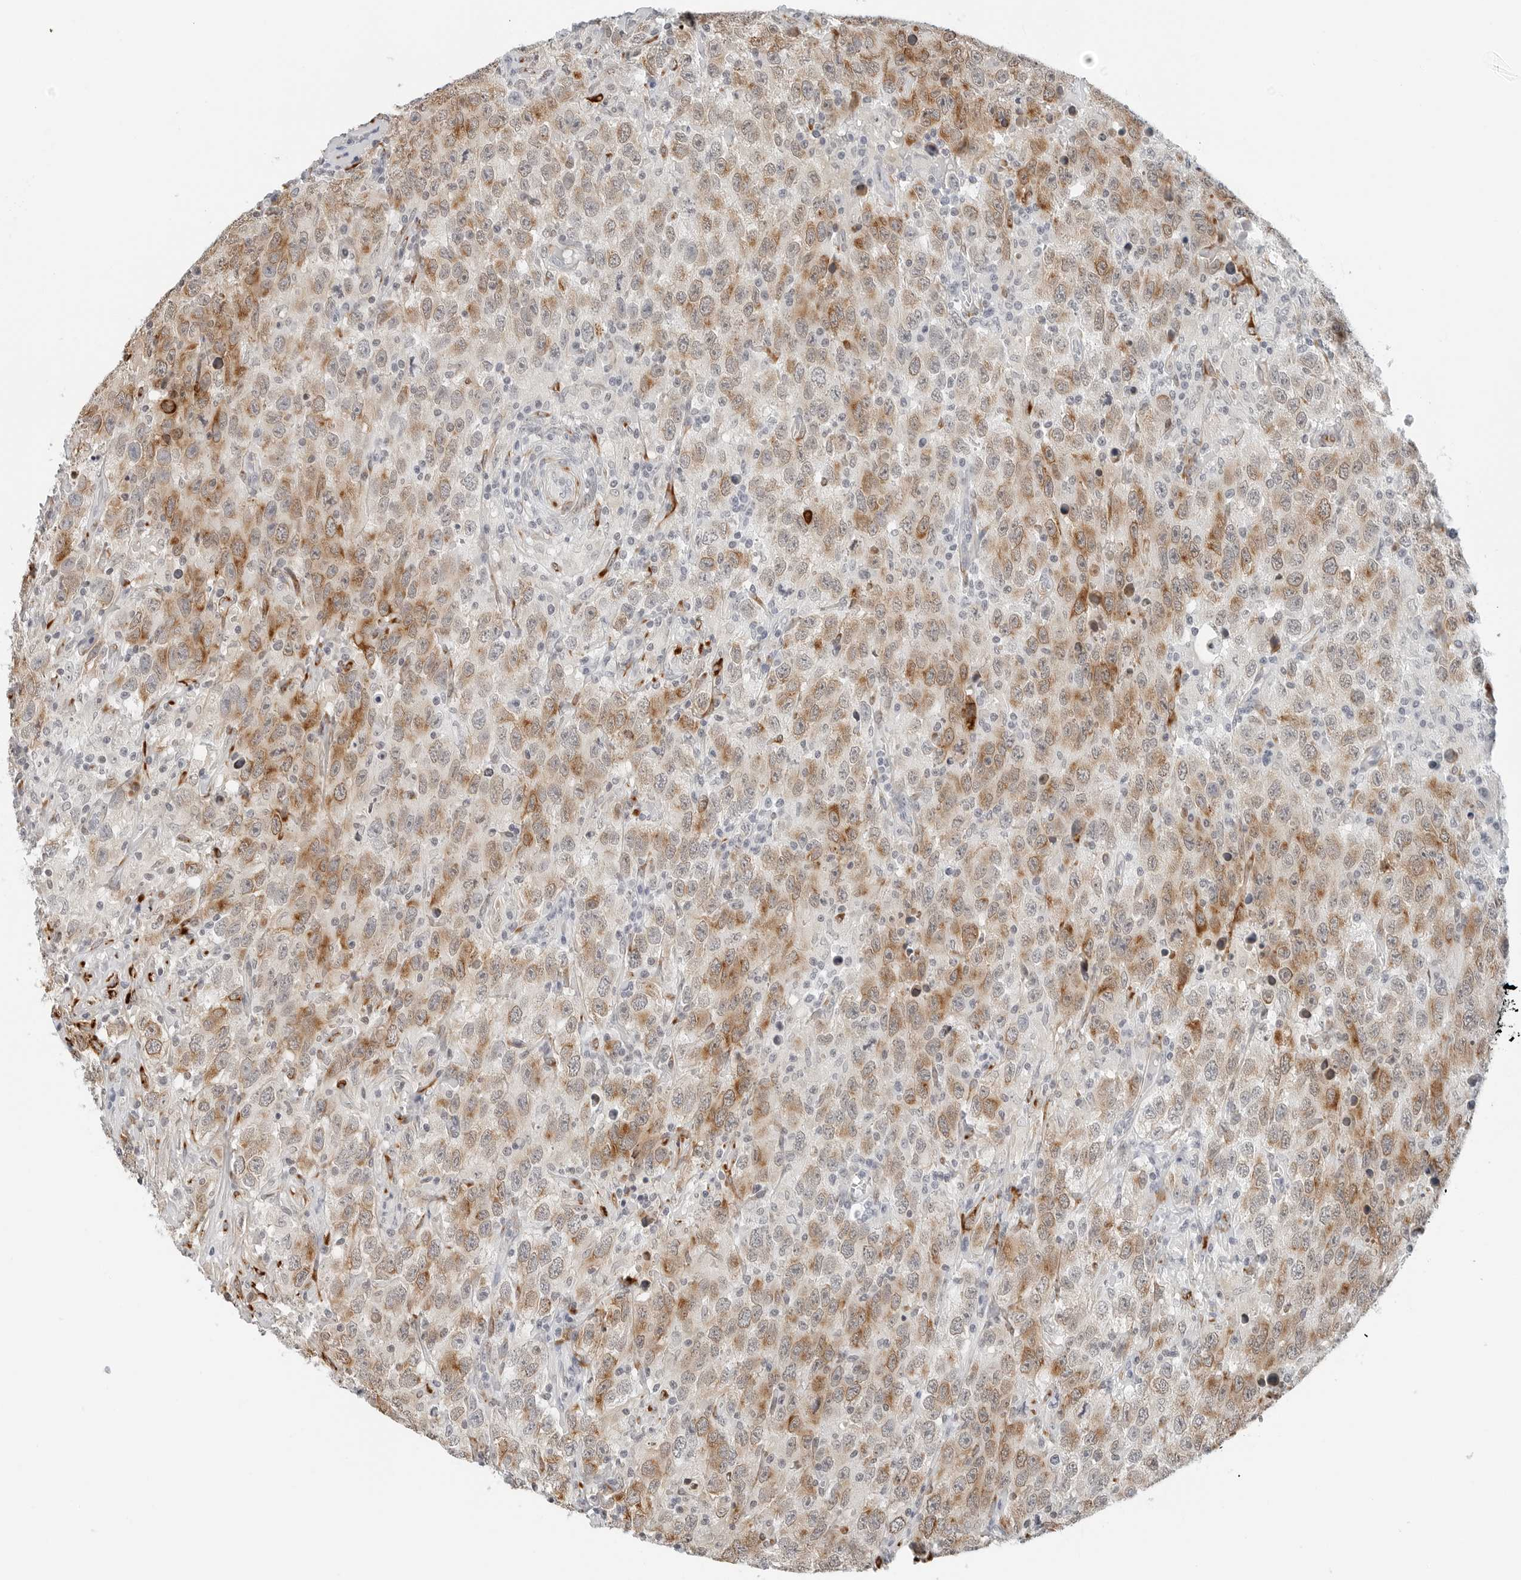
{"staining": {"intensity": "moderate", "quantity": ">75%", "location": "cytoplasmic/membranous,nuclear"}, "tissue": "testis cancer", "cell_type": "Tumor cells", "image_type": "cancer", "snomed": [{"axis": "morphology", "description": "Seminoma, NOS"}, {"axis": "topography", "description": "Testis"}], "caption": "Protein analysis of testis cancer (seminoma) tissue shows moderate cytoplasmic/membranous and nuclear staining in approximately >75% of tumor cells. (IHC, brightfield microscopy, high magnification).", "gene": "P4HA2", "patient": {"sex": "male", "age": 65}}